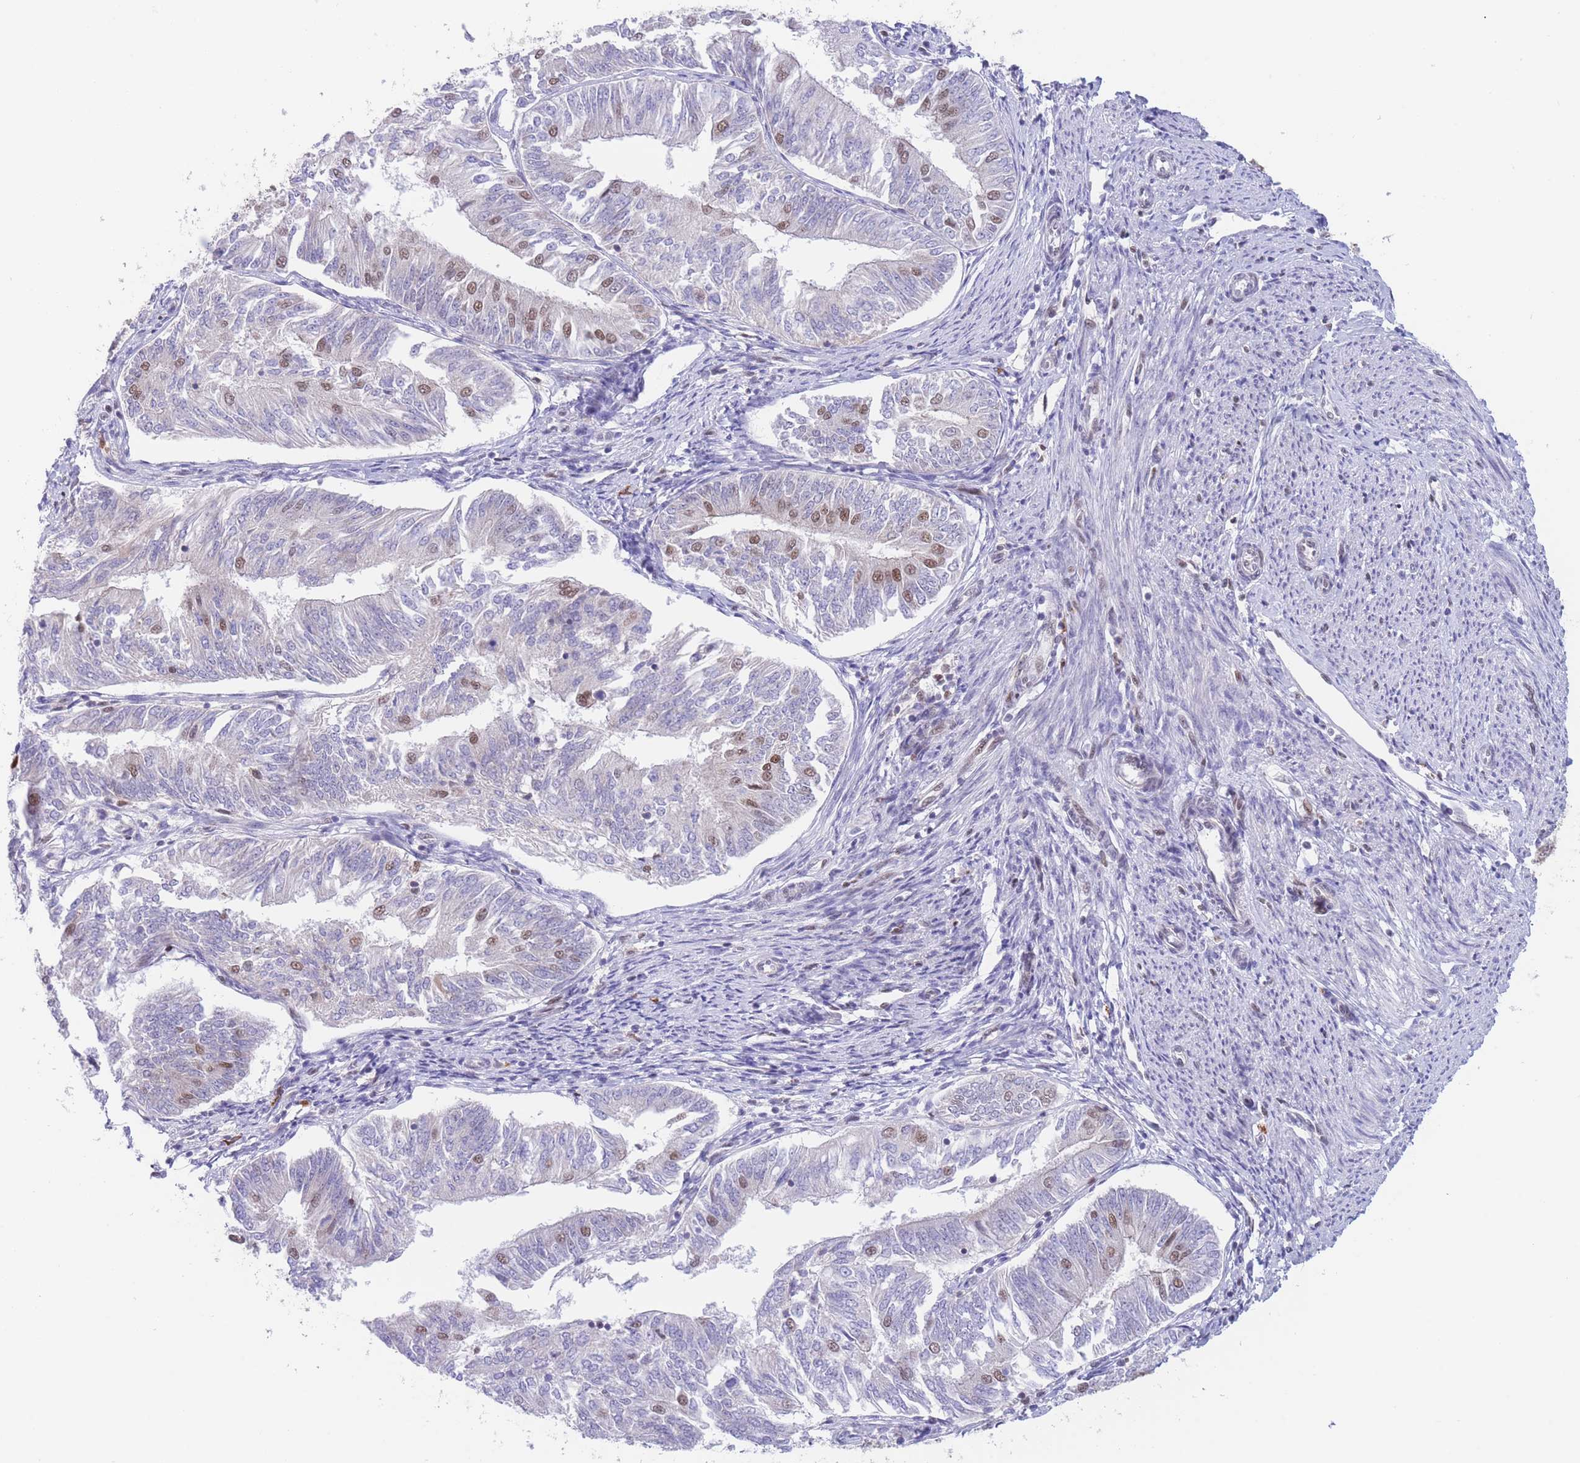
{"staining": {"intensity": "moderate", "quantity": "<25%", "location": "nuclear"}, "tissue": "endometrial cancer", "cell_type": "Tumor cells", "image_type": "cancer", "snomed": [{"axis": "morphology", "description": "Adenocarcinoma, NOS"}, {"axis": "topography", "description": "Endometrium"}], "caption": "IHC photomicrograph of neoplastic tissue: human endometrial cancer (adenocarcinoma) stained using immunohistochemistry reveals low levels of moderate protein expression localized specifically in the nuclear of tumor cells, appearing as a nuclear brown color.", "gene": "SMAD9", "patient": {"sex": "female", "age": 58}}